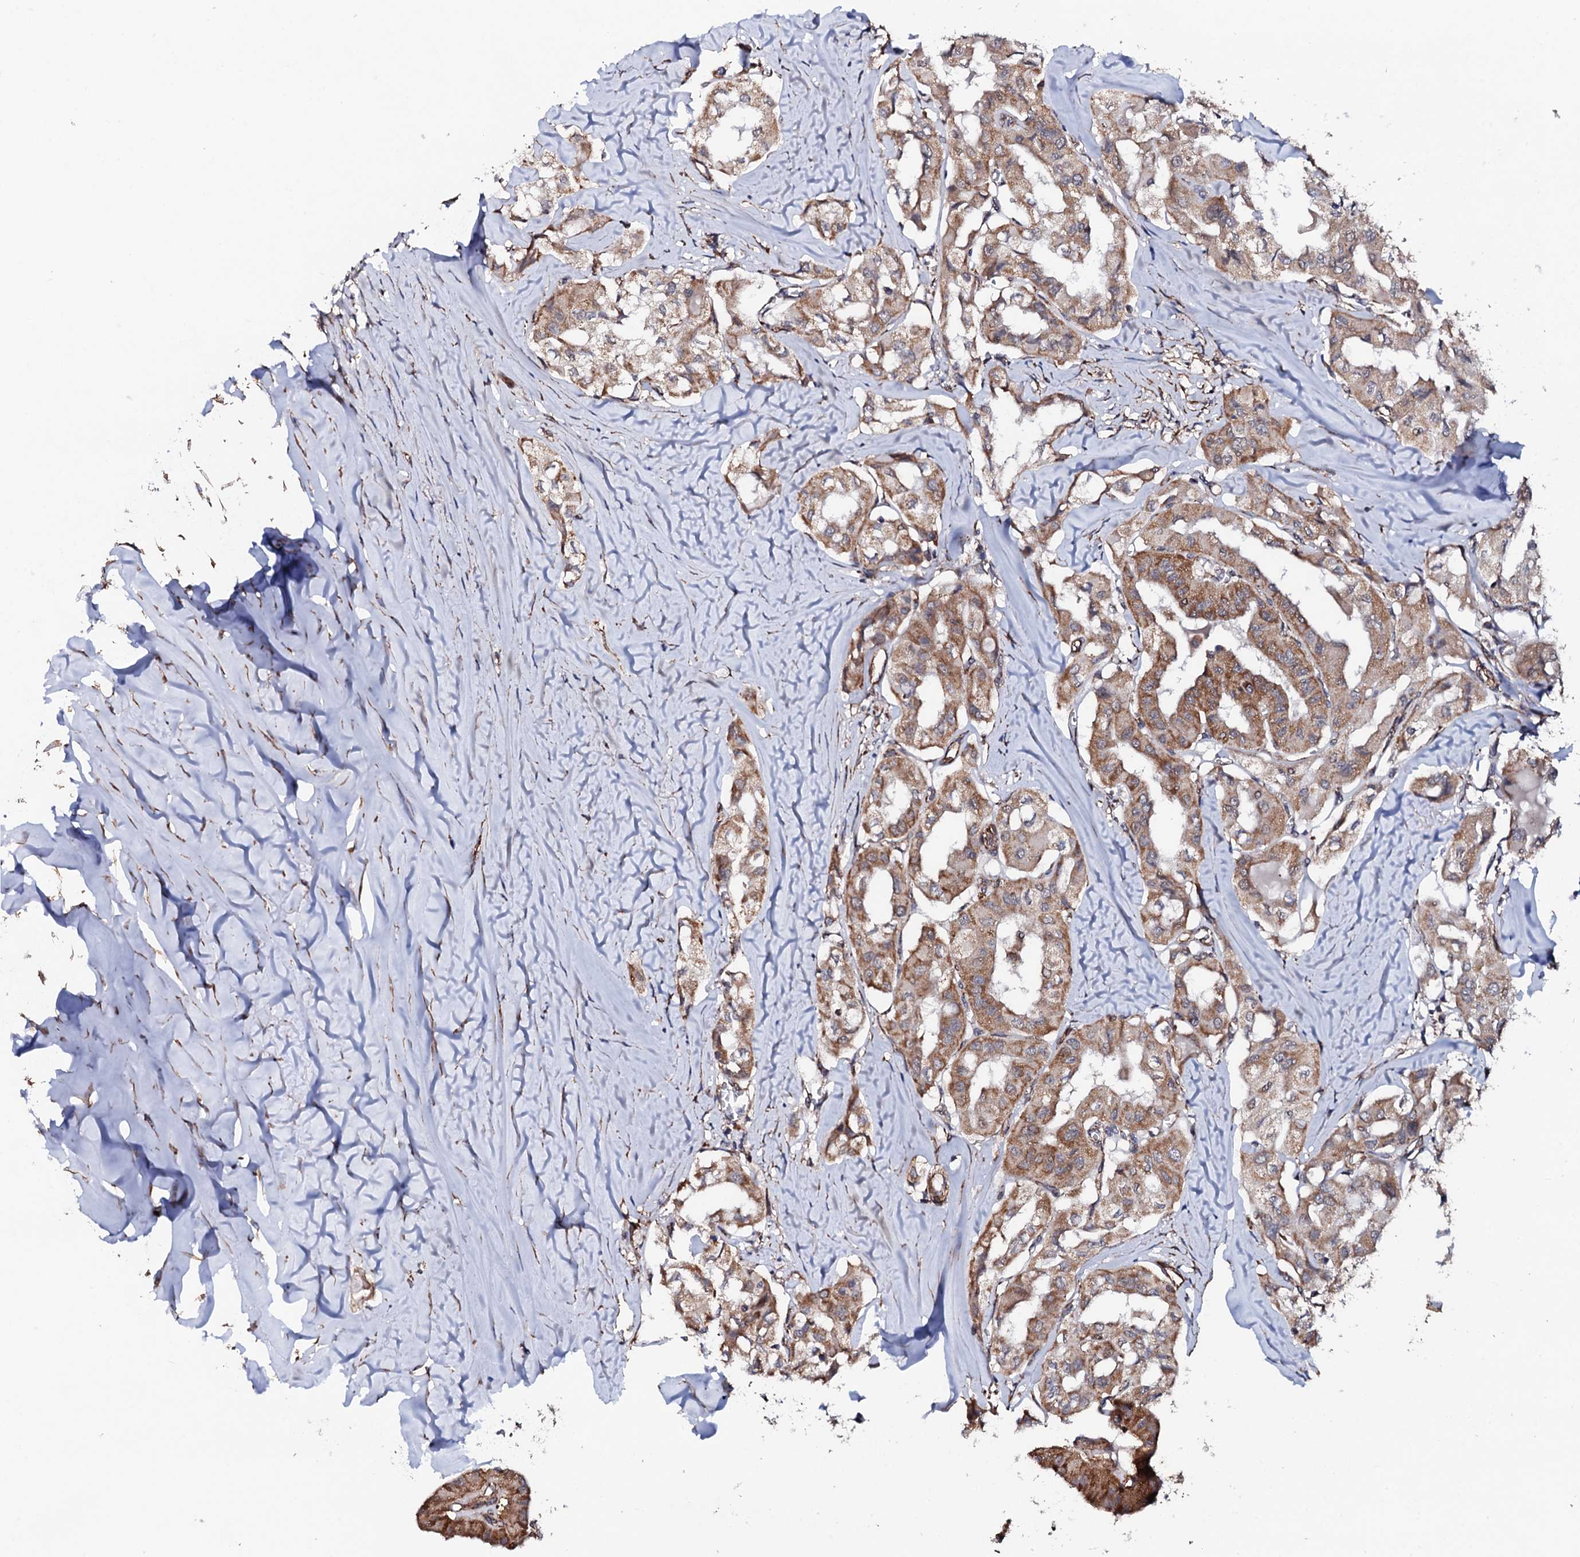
{"staining": {"intensity": "moderate", "quantity": ">75%", "location": "cytoplasmic/membranous"}, "tissue": "thyroid cancer", "cell_type": "Tumor cells", "image_type": "cancer", "snomed": [{"axis": "morphology", "description": "Papillary adenocarcinoma, NOS"}, {"axis": "topography", "description": "Thyroid gland"}], "caption": "Protein positivity by IHC reveals moderate cytoplasmic/membranous staining in about >75% of tumor cells in thyroid cancer (papillary adenocarcinoma).", "gene": "MTIF3", "patient": {"sex": "female", "age": 59}}